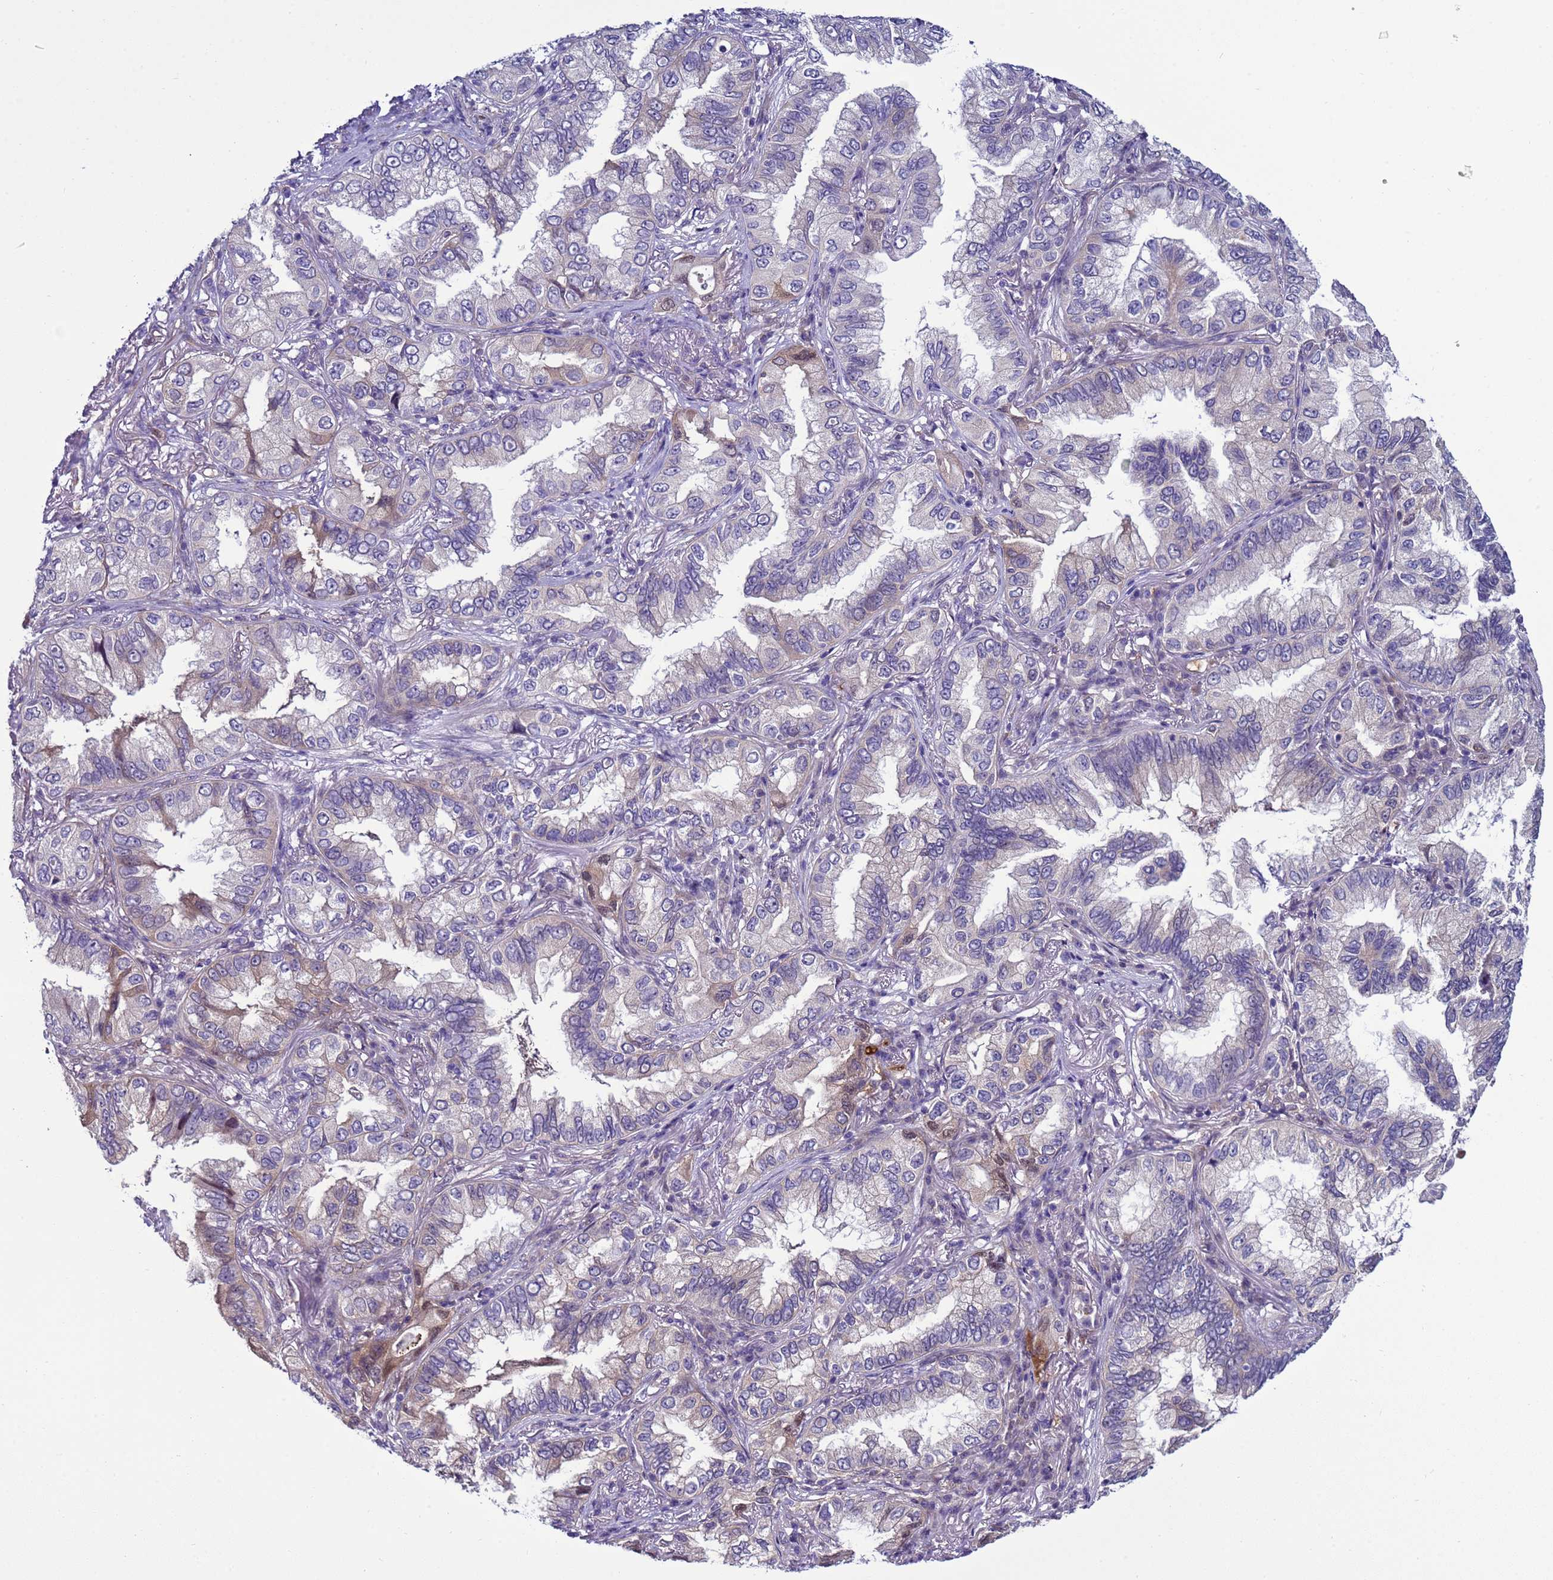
{"staining": {"intensity": "weak", "quantity": "<25%", "location": "cytoplasmic/membranous"}, "tissue": "lung cancer", "cell_type": "Tumor cells", "image_type": "cancer", "snomed": [{"axis": "morphology", "description": "Adenocarcinoma, NOS"}, {"axis": "topography", "description": "Lung"}], "caption": "The micrograph shows no staining of tumor cells in lung cancer.", "gene": "NAT2", "patient": {"sex": "female", "age": 69}}